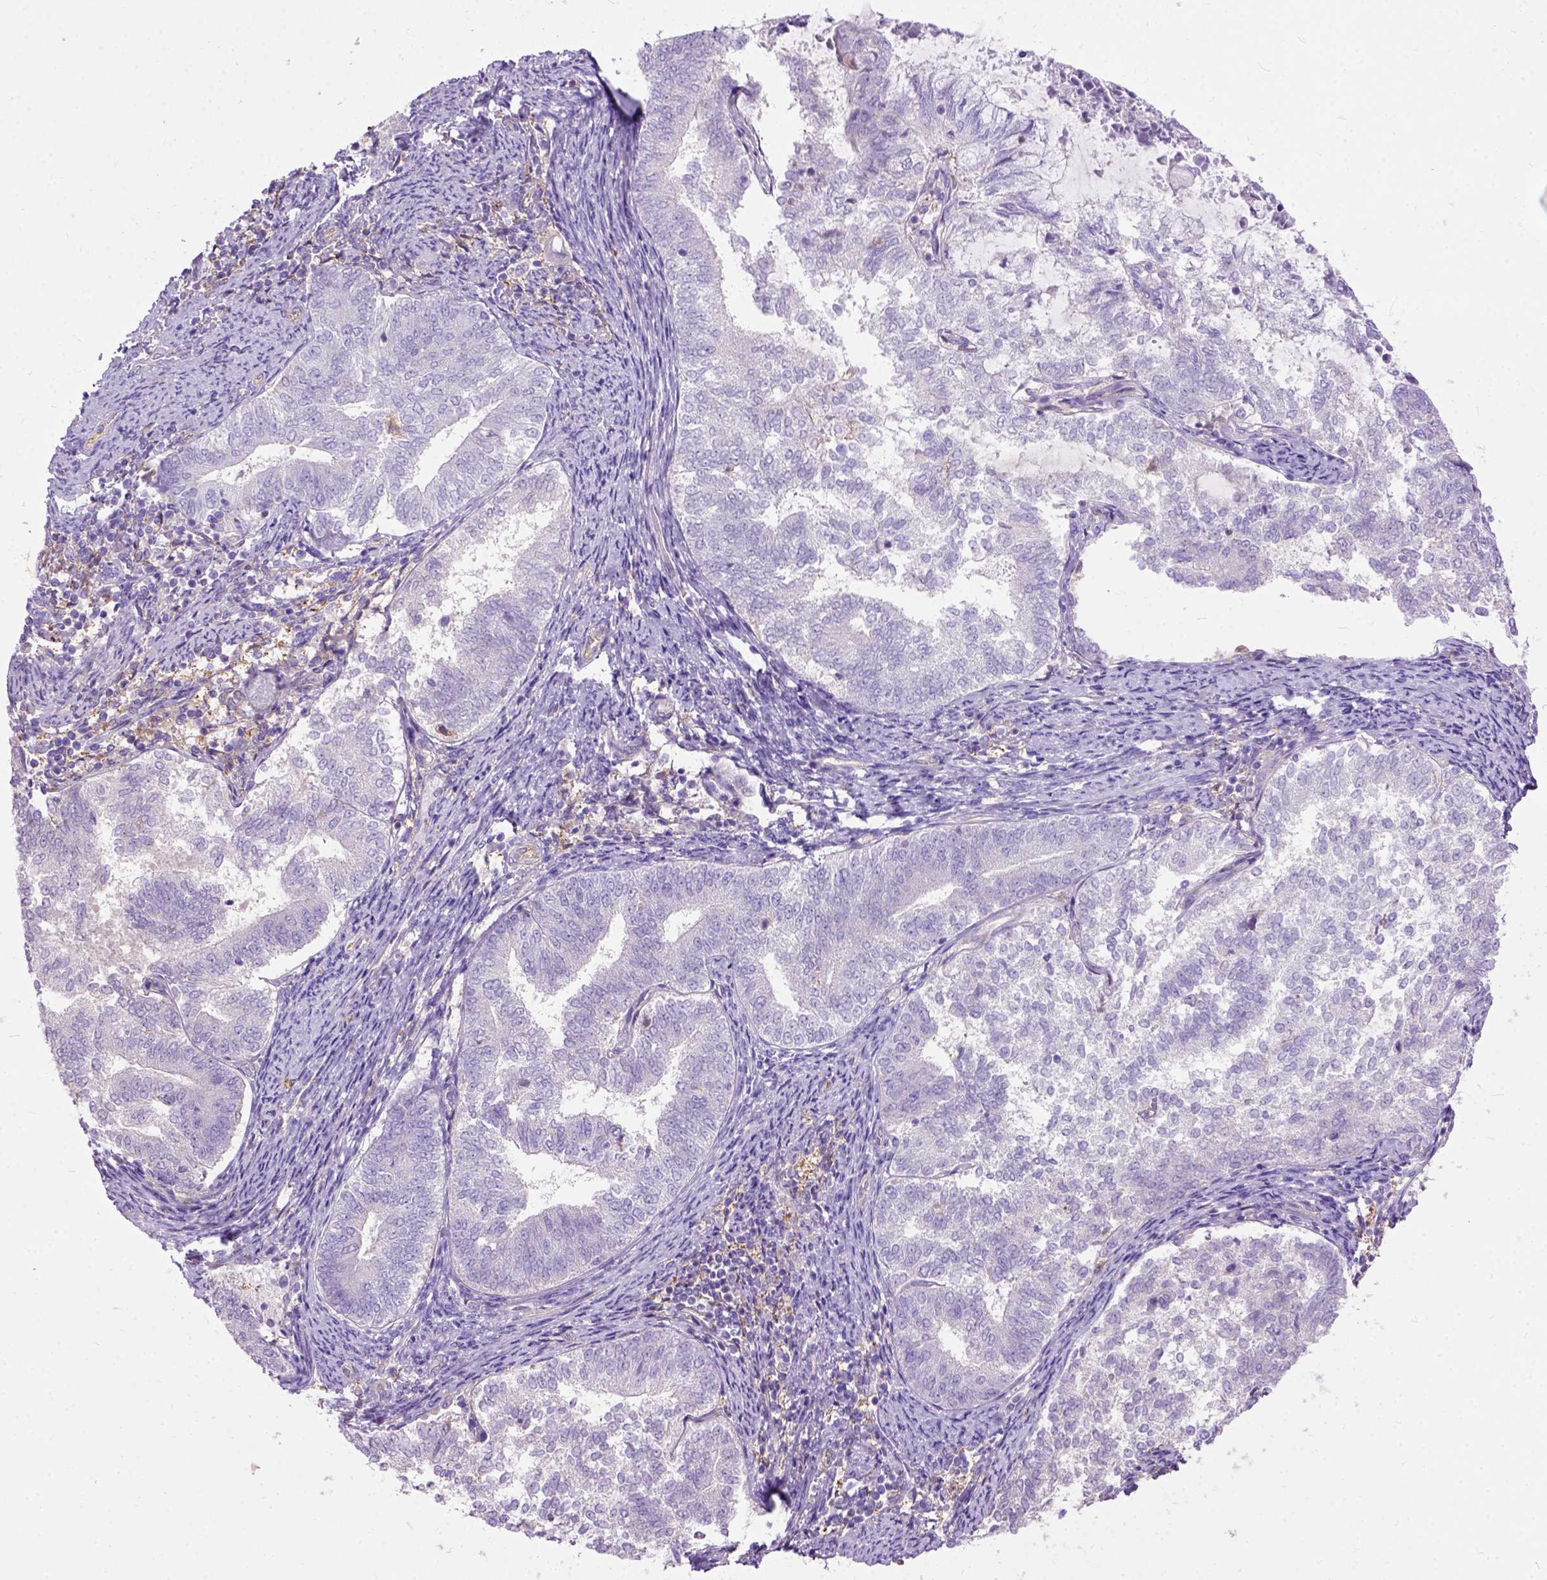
{"staining": {"intensity": "negative", "quantity": "none", "location": "none"}, "tissue": "endometrial cancer", "cell_type": "Tumor cells", "image_type": "cancer", "snomed": [{"axis": "morphology", "description": "Adenocarcinoma, NOS"}, {"axis": "topography", "description": "Endometrium"}], "caption": "The immunohistochemistry (IHC) histopathology image has no significant positivity in tumor cells of endometrial adenocarcinoma tissue. Brightfield microscopy of IHC stained with DAB (3,3'-diaminobenzidine) (brown) and hematoxylin (blue), captured at high magnification.", "gene": "SEMA4F", "patient": {"sex": "female", "age": 65}}